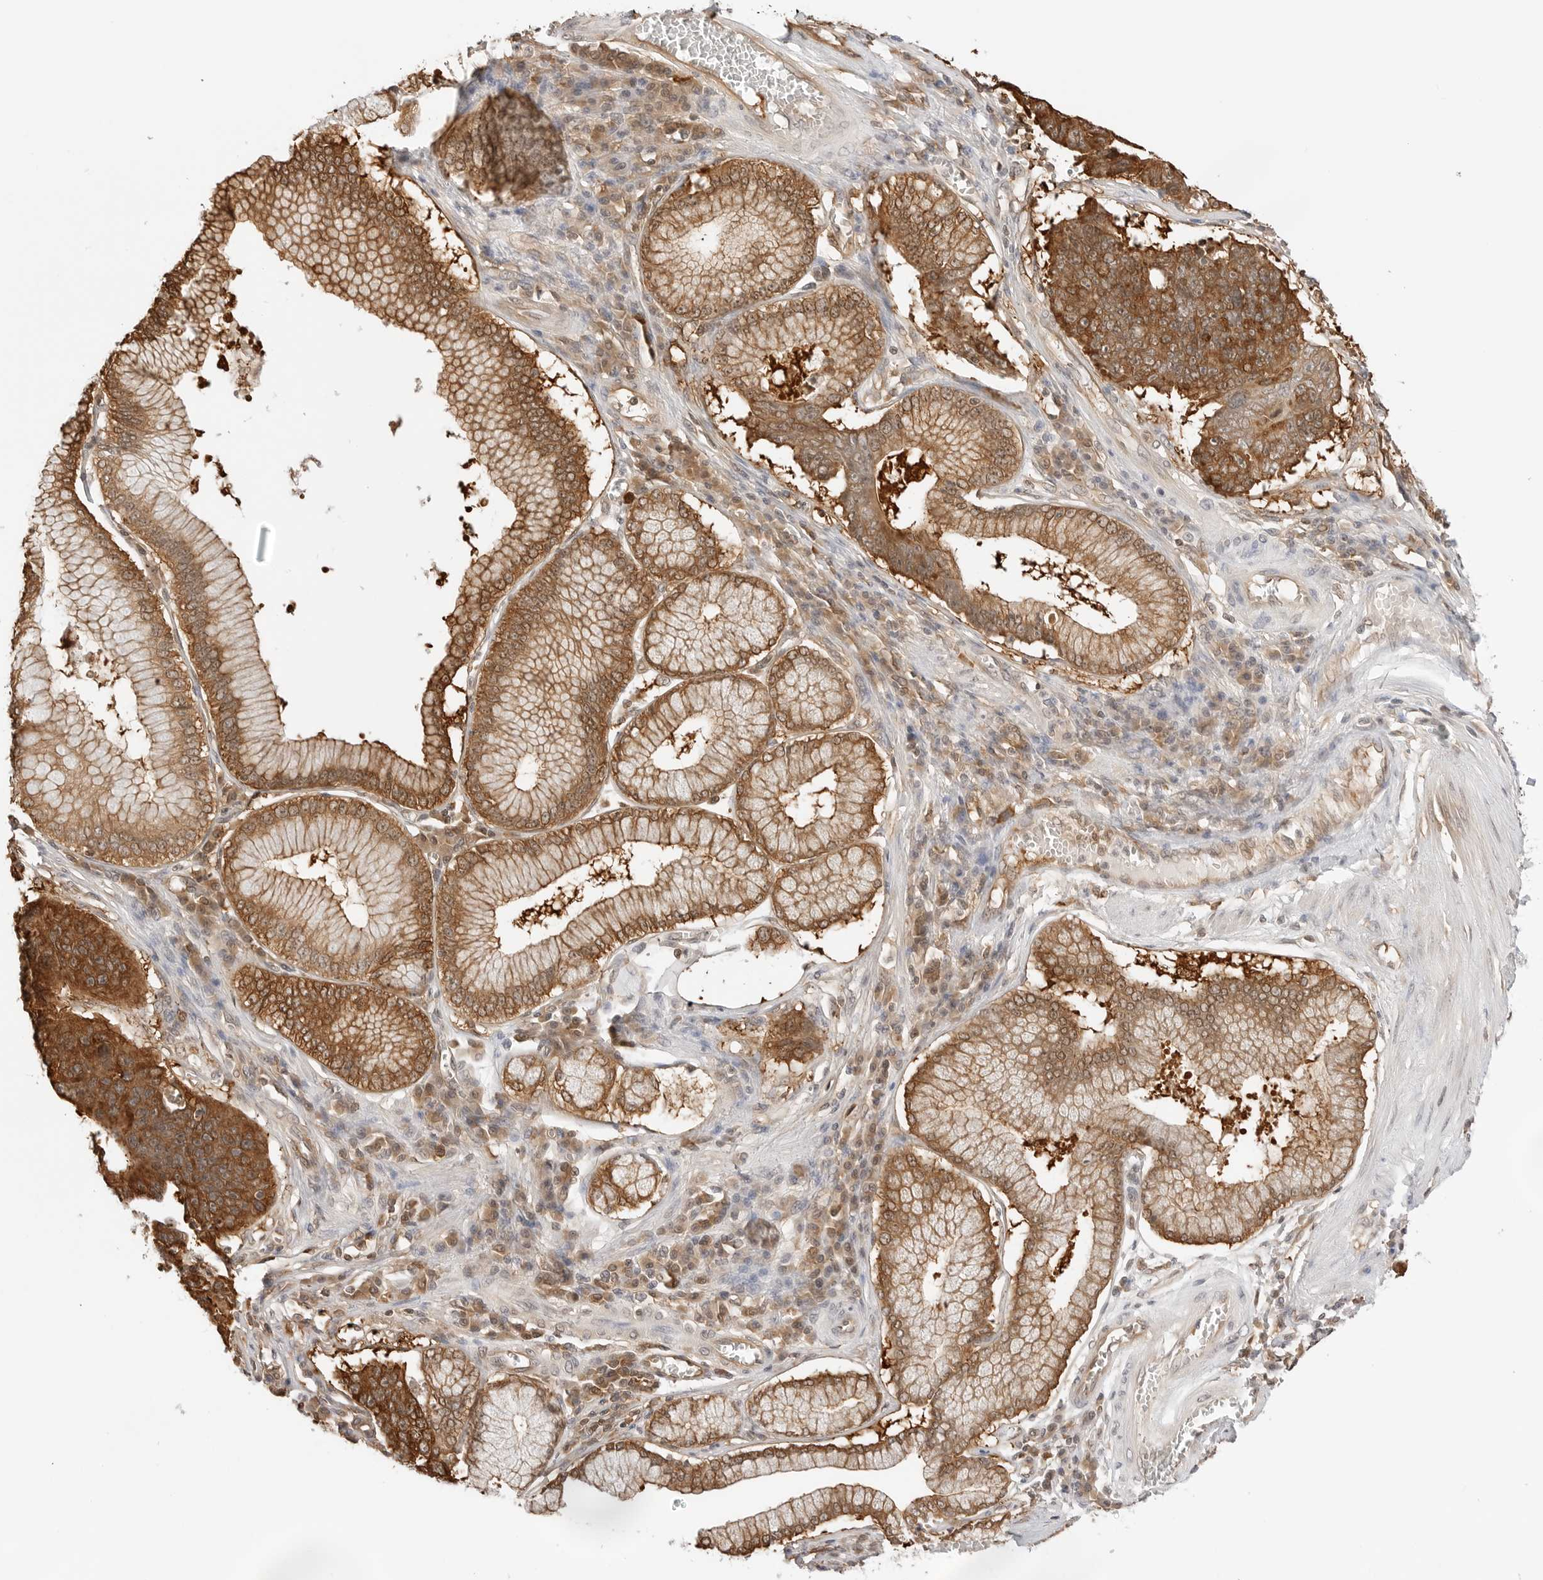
{"staining": {"intensity": "strong", "quantity": ">75%", "location": "cytoplasmic/membranous"}, "tissue": "stomach cancer", "cell_type": "Tumor cells", "image_type": "cancer", "snomed": [{"axis": "morphology", "description": "Adenocarcinoma, NOS"}, {"axis": "topography", "description": "Stomach"}], "caption": "This is an image of immunohistochemistry (IHC) staining of adenocarcinoma (stomach), which shows strong positivity in the cytoplasmic/membranous of tumor cells.", "gene": "NUDC", "patient": {"sex": "male", "age": 59}}